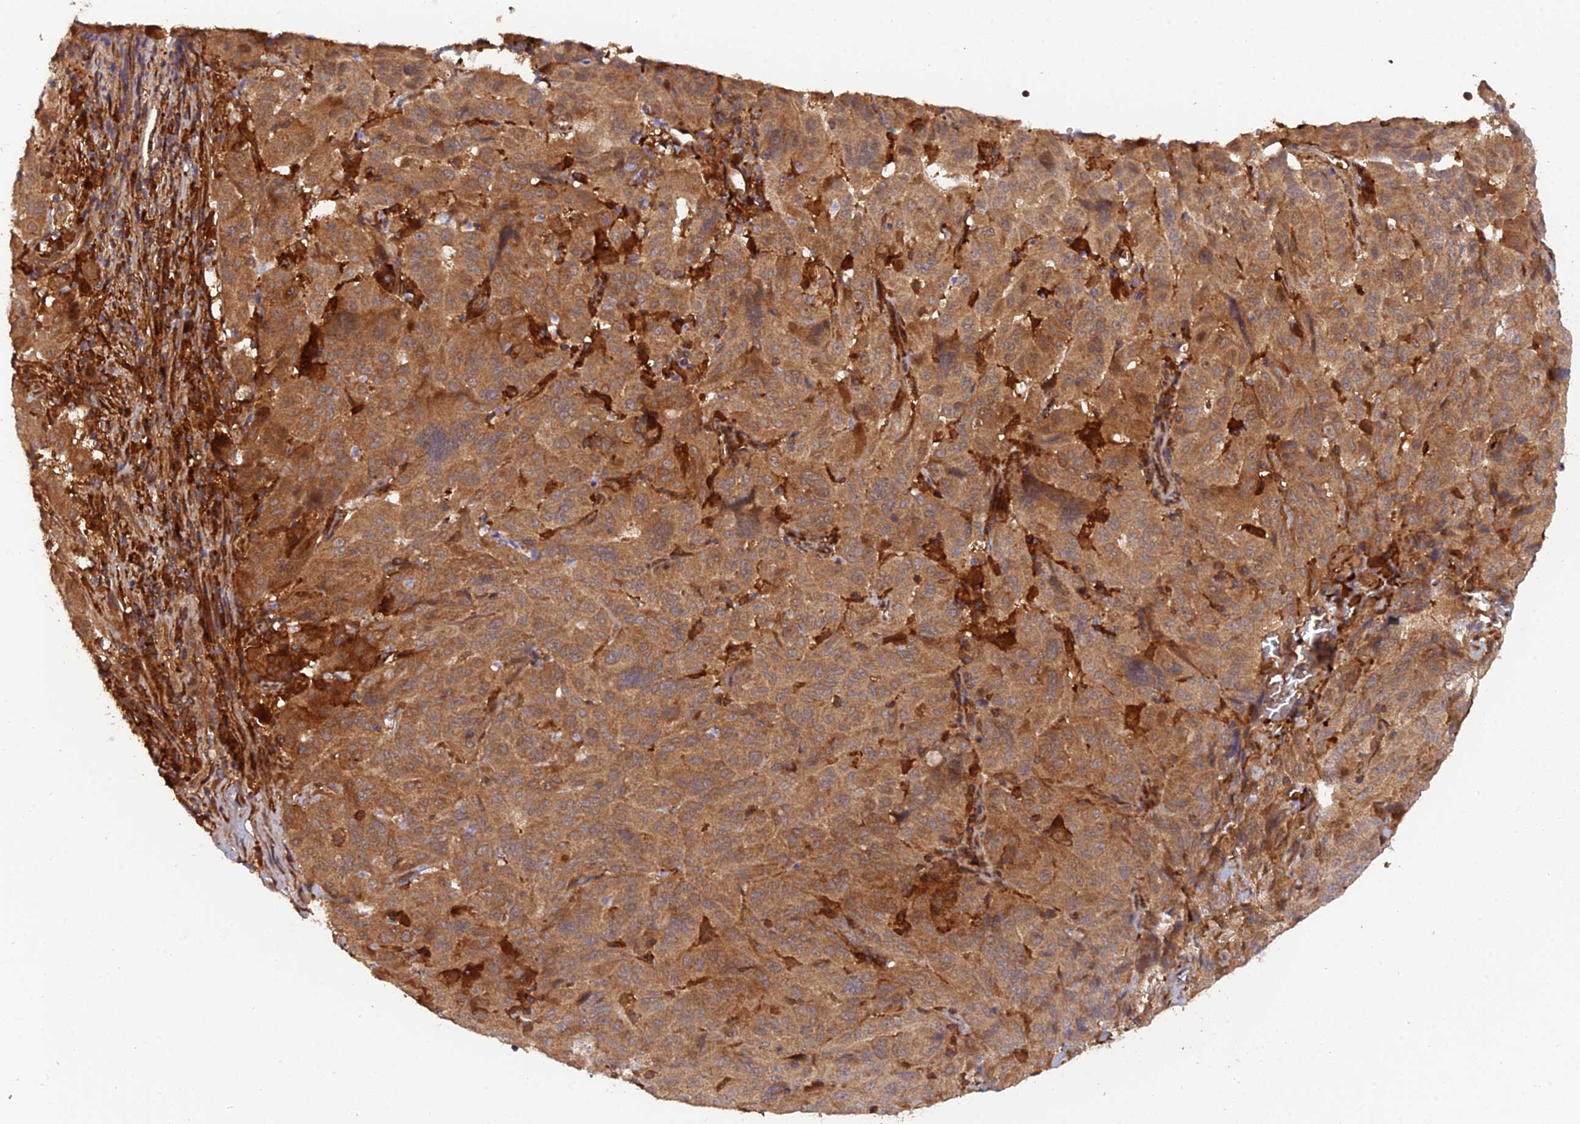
{"staining": {"intensity": "moderate", "quantity": ">75%", "location": "cytoplasmic/membranous"}, "tissue": "pancreatic cancer", "cell_type": "Tumor cells", "image_type": "cancer", "snomed": [{"axis": "morphology", "description": "Adenocarcinoma, NOS"}, {"axis": "topography", "description": "Pancreas"}], "caption": "High-power microscopy captured an IHC image of pancreatic adenocarcinoma, revealing moderate cytoplasmic/membranous positivity in about >75% of tumor cells.", "gene": "ARL2BP", "patient": {"sex": "male", "age": 63}}